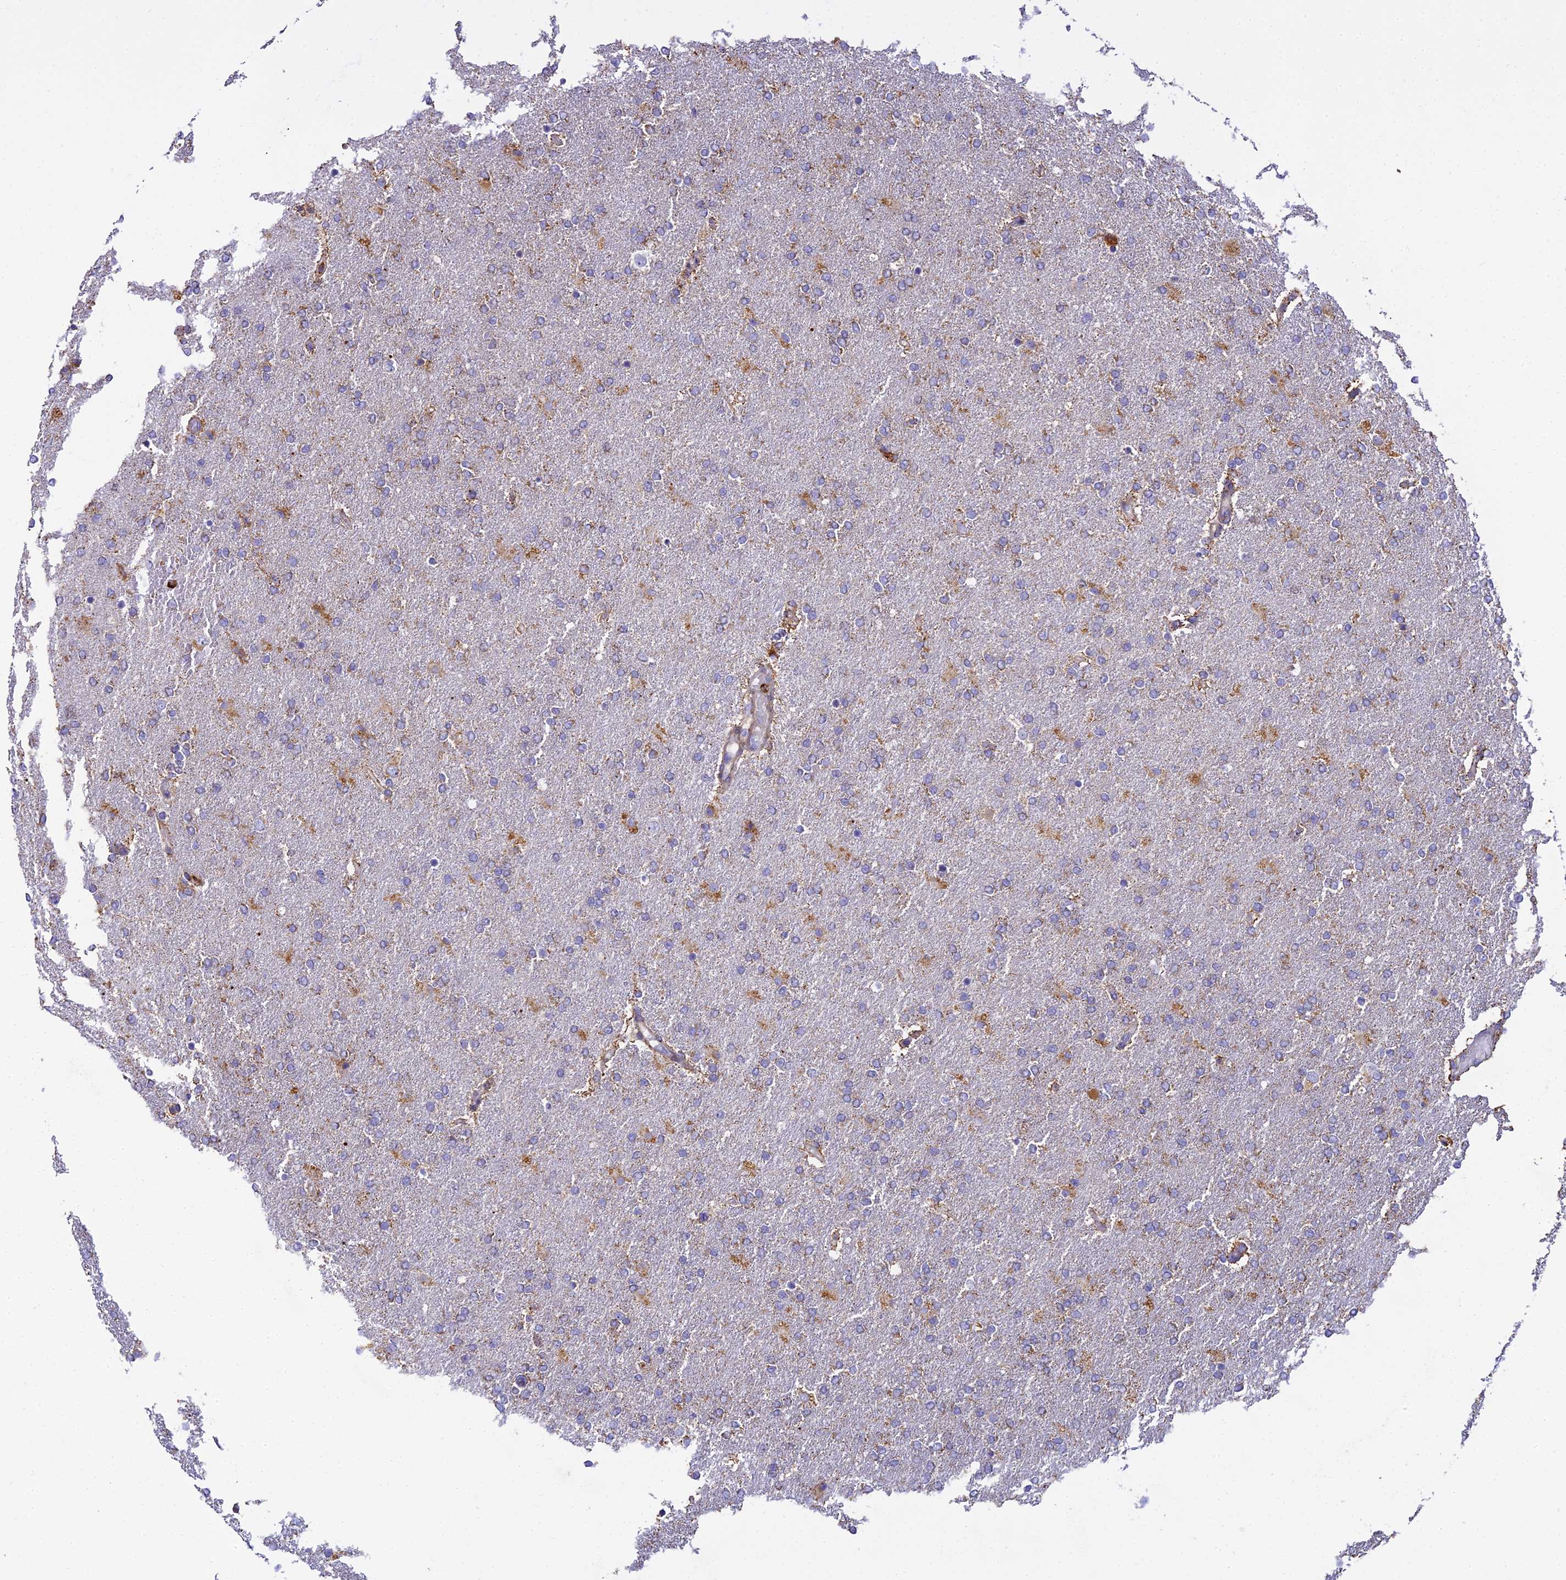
{"staining": {"intensity": "weak", "quantity": "25%-75%", "location": "cytoplasmic/membranous"}, "tissue": "glioma", "cell_type": "Tumor cells", "image_type": "cancer", "snomed": [{"axis": "morphology", "description": "Glioma, malignant, High grade"}, {"axis": "topography", "description": "Brain"}], "caption": "A low amount of weak cytoplasmic/membranous positivity is appreciated in approximately 25%-75% of tumor cells in malignant glioma (high-grade) tissue. The staining is performed using DAB brown chromogen to label protein expression. The nuclei are counter-stained blue using hematoxylin.", "gene": "CLCN7", "patient": {"sex": "male", "age": 72}}